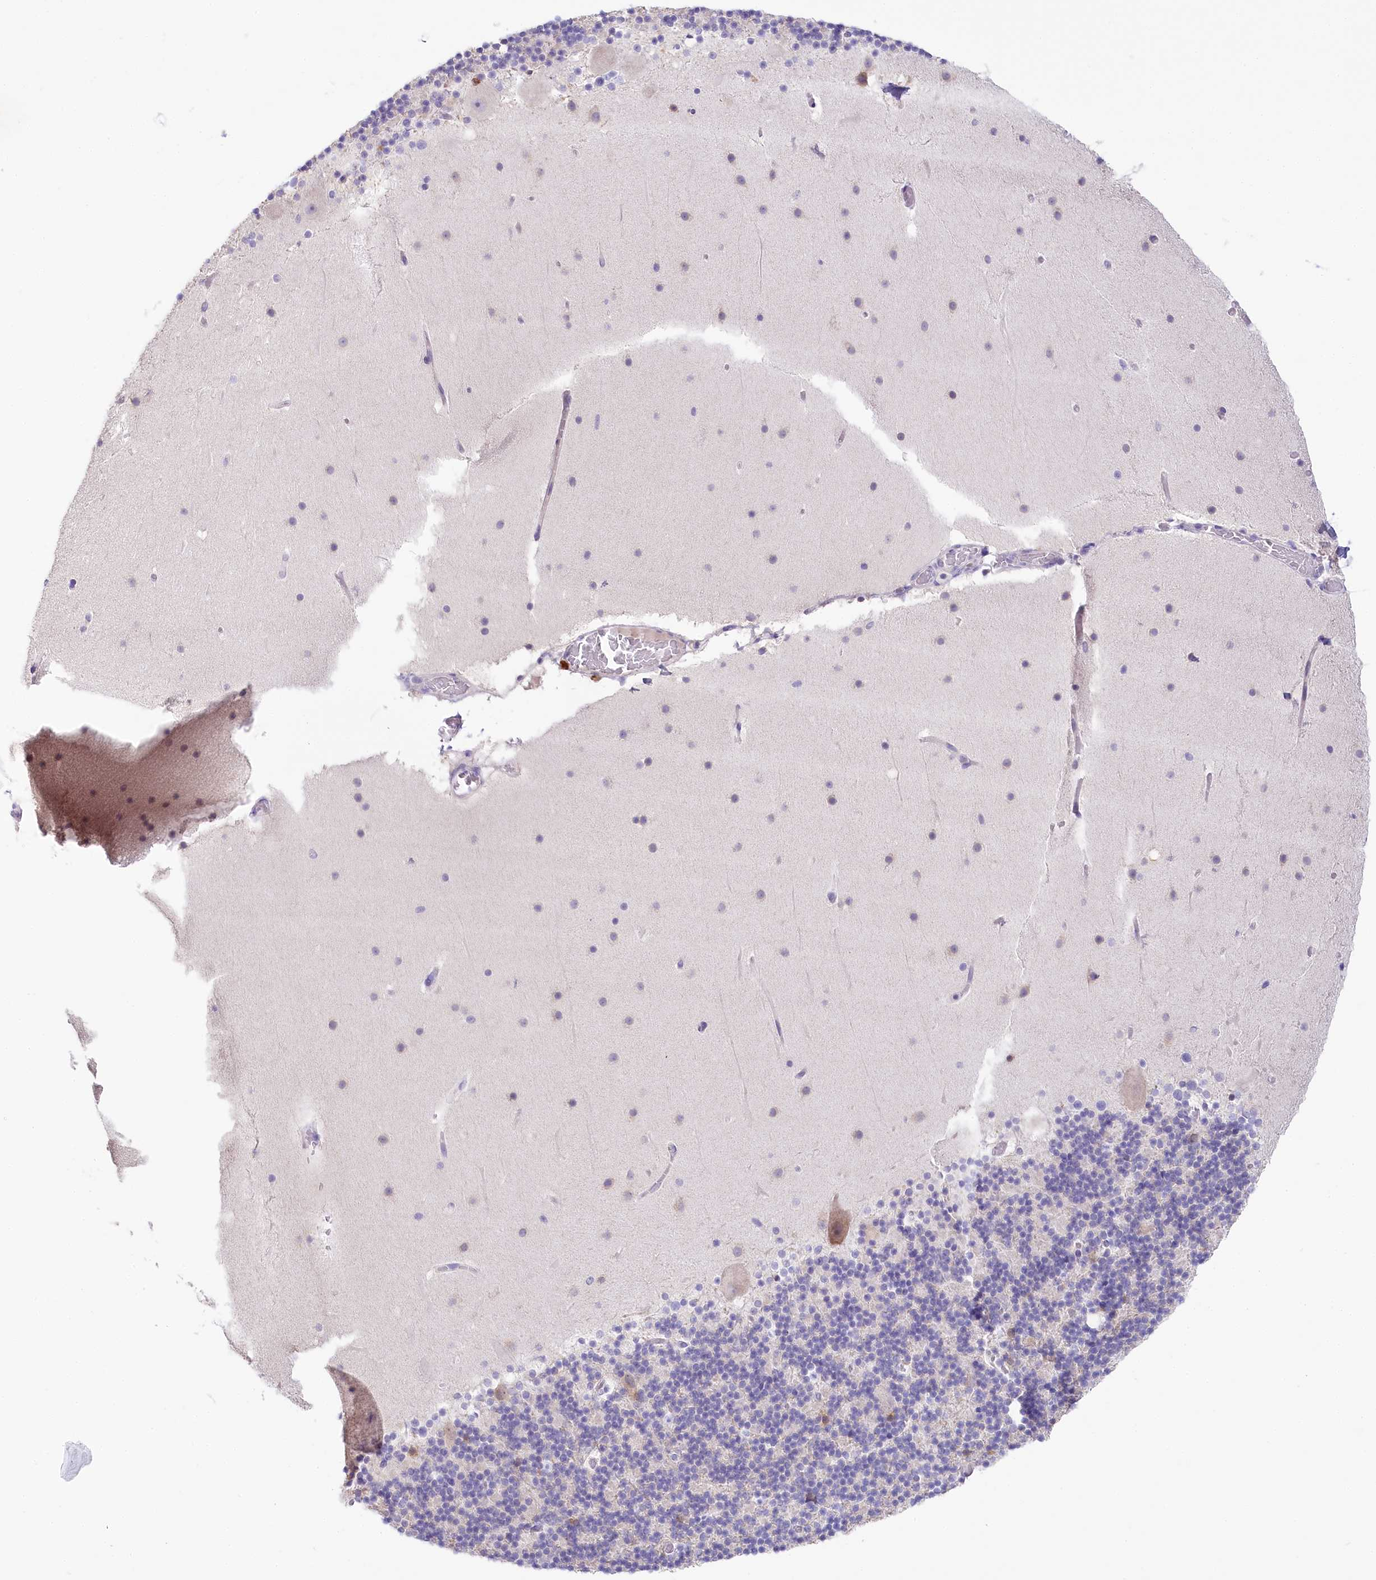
{"staining": {"intensity": "negative", "quantity": "none", "location": "none"}, "tissue": "cerebellum", "cell_type": "Cells in granular layer", "image_type": "normal", "snomed": [{"axis": "morphology", "description": "Normal tissue, NOS"}, {"axis": "topography", "description": "Cerebellum"}], "caption": "Human cerebellum stained for a protein using immunohistochemistry (IHC) displays no staining in cells in granular layer.", "gene": "MYOZ1", "patient": {"sex": "male", "age": 57}}